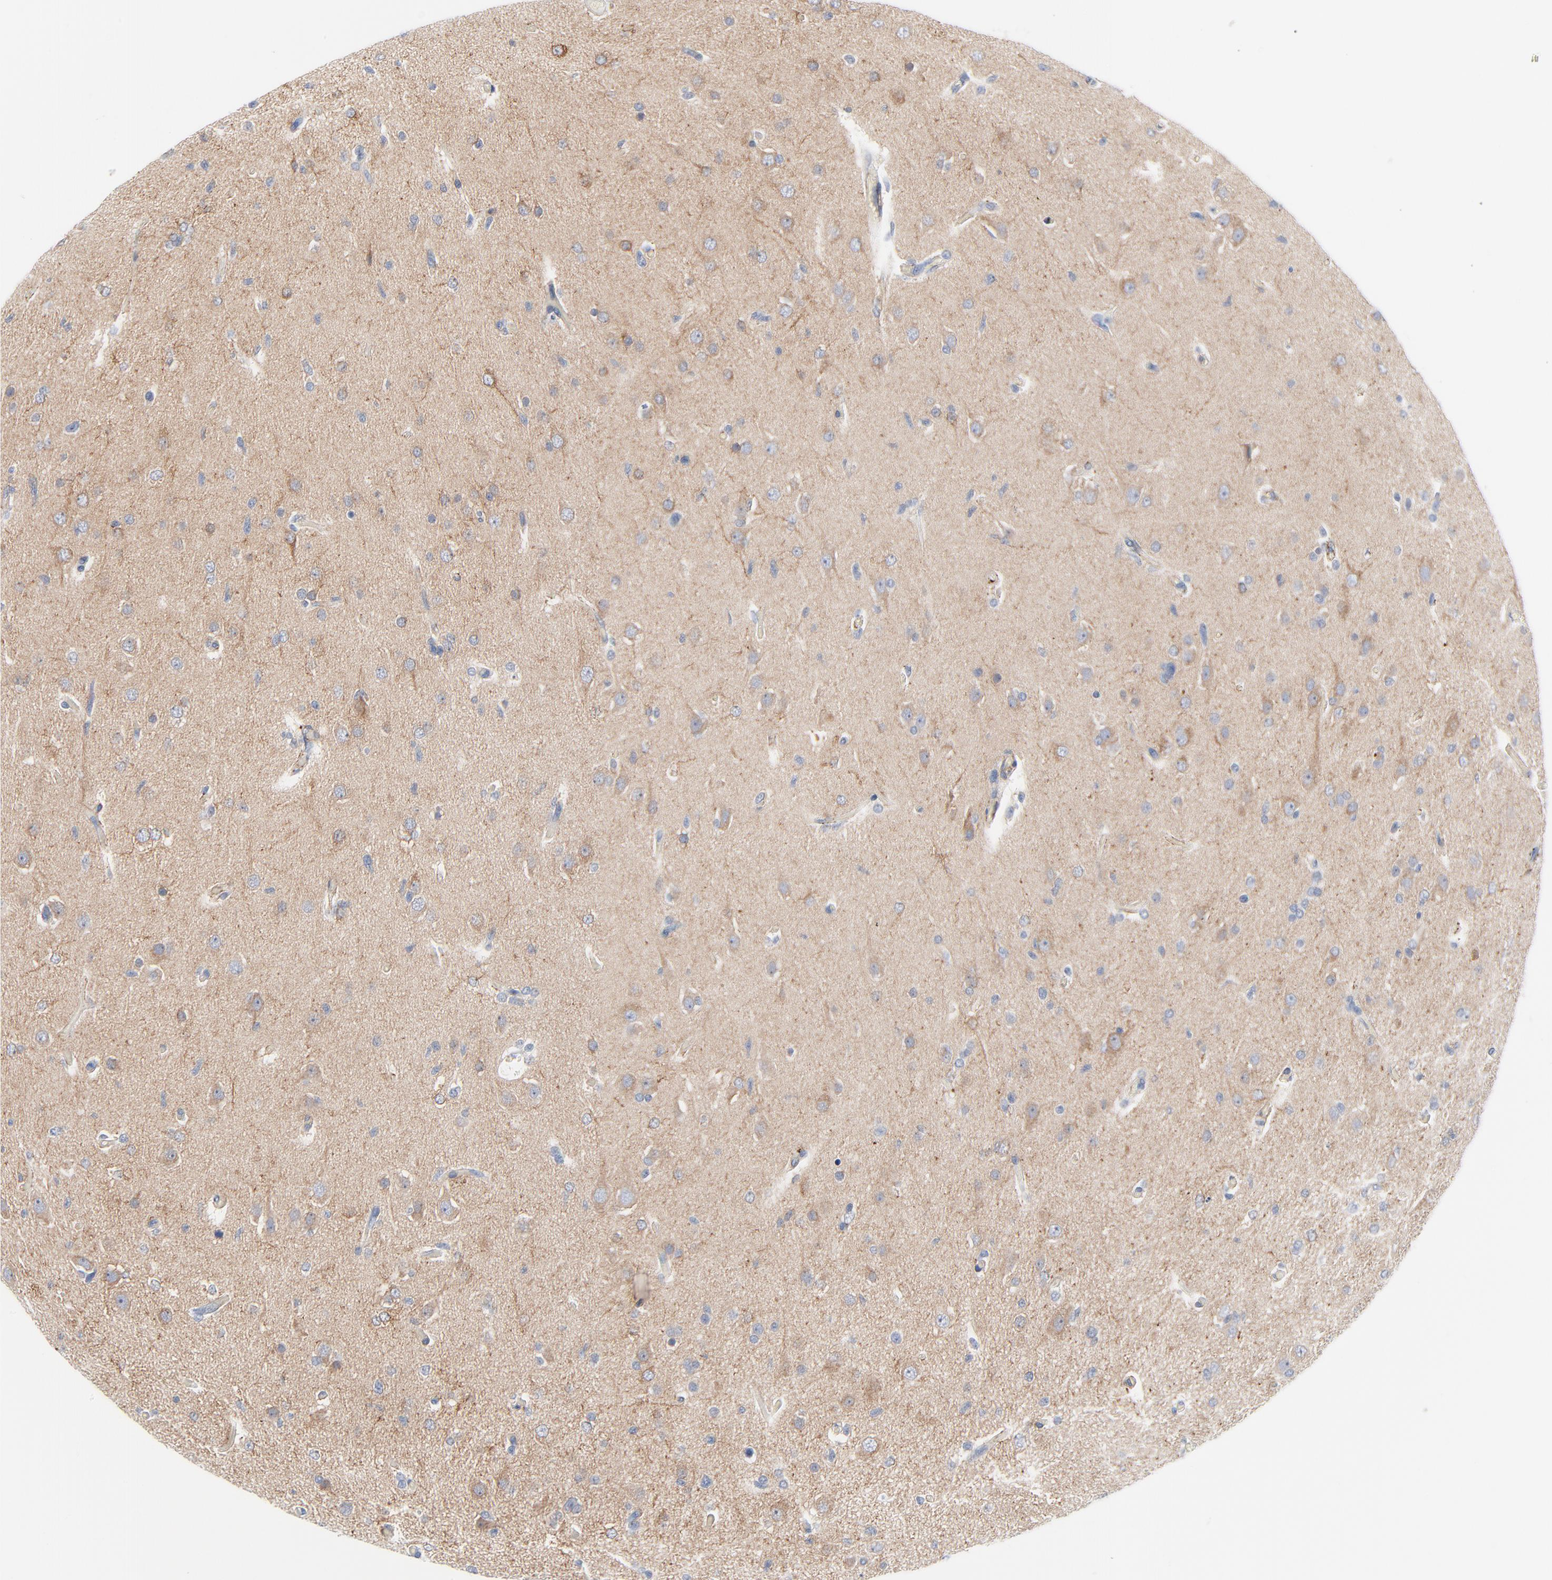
{"staining": {"intensity": "weak", "quantity": "<25%", "location": "cytoplasmic/membranous"}, "tissue": "glioma", "cell_type": "Tumor cells", "image_type": "cancer", "snomed": [{"axis": "morphology", "description": "Glioma, malignant, High grade"}, {"axis": "topography", "description": "Brain"}], "caption": "Immunohistochemical staining of human malignant high-grade glioma reveals no significant expression in tumor cells.", "gene": "IFT43", "patient": {"sex": "male", "age": 33}}